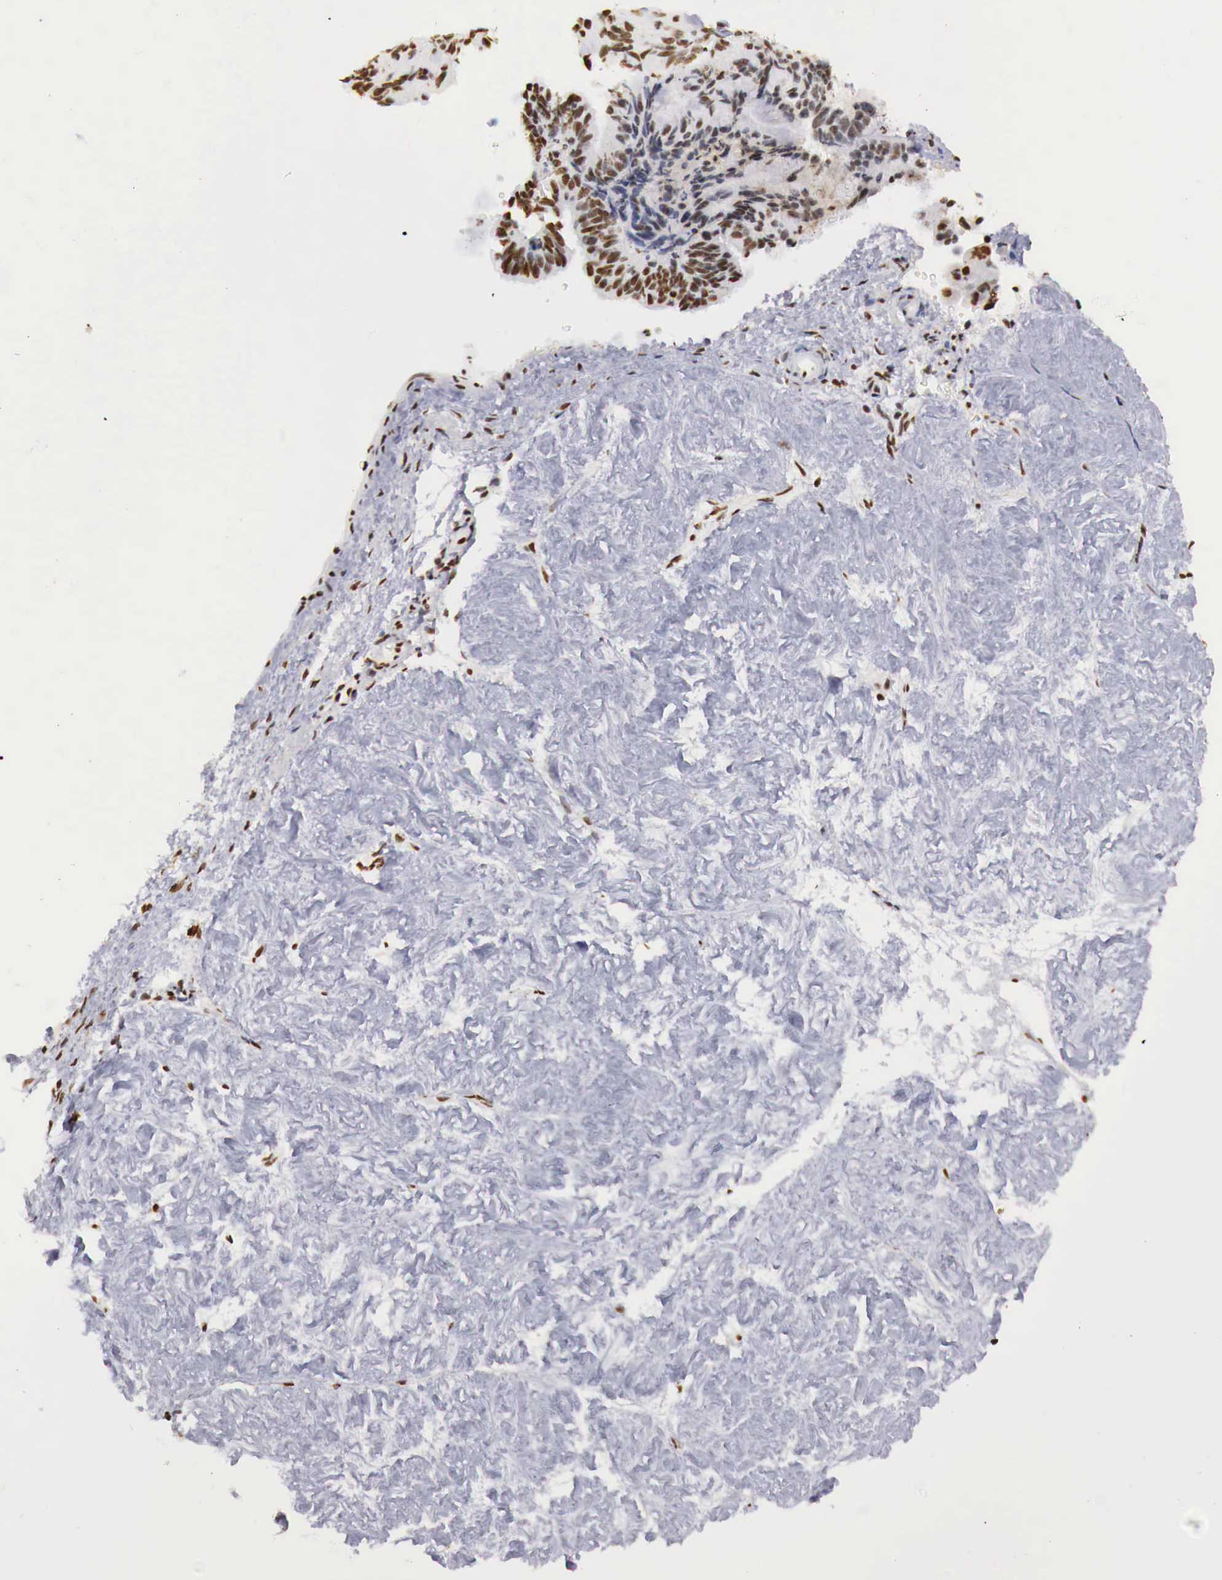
{"staining": {"intensity": "strong", "quantity": ">75%", "location": "nuclear"}, "tissue": "ovarian cancer", "cell_type": "Tumor cells", "image_type": "cancer", "snomed": [{"axis": "morphology", "description": "Carcinoma, endometroid"}, {"axis": "topography", "description": "Ovary"}], "caption": "Brown immunohistochemical staining in human ovarian endometroid carcinoma displays strong nuclear staining in about >75% of tumor cells. (DAB = brown stain, brightfield microscopy at high magnification).", "gene": "DKC1", "patient": {"sex": "female", "age": 52}}